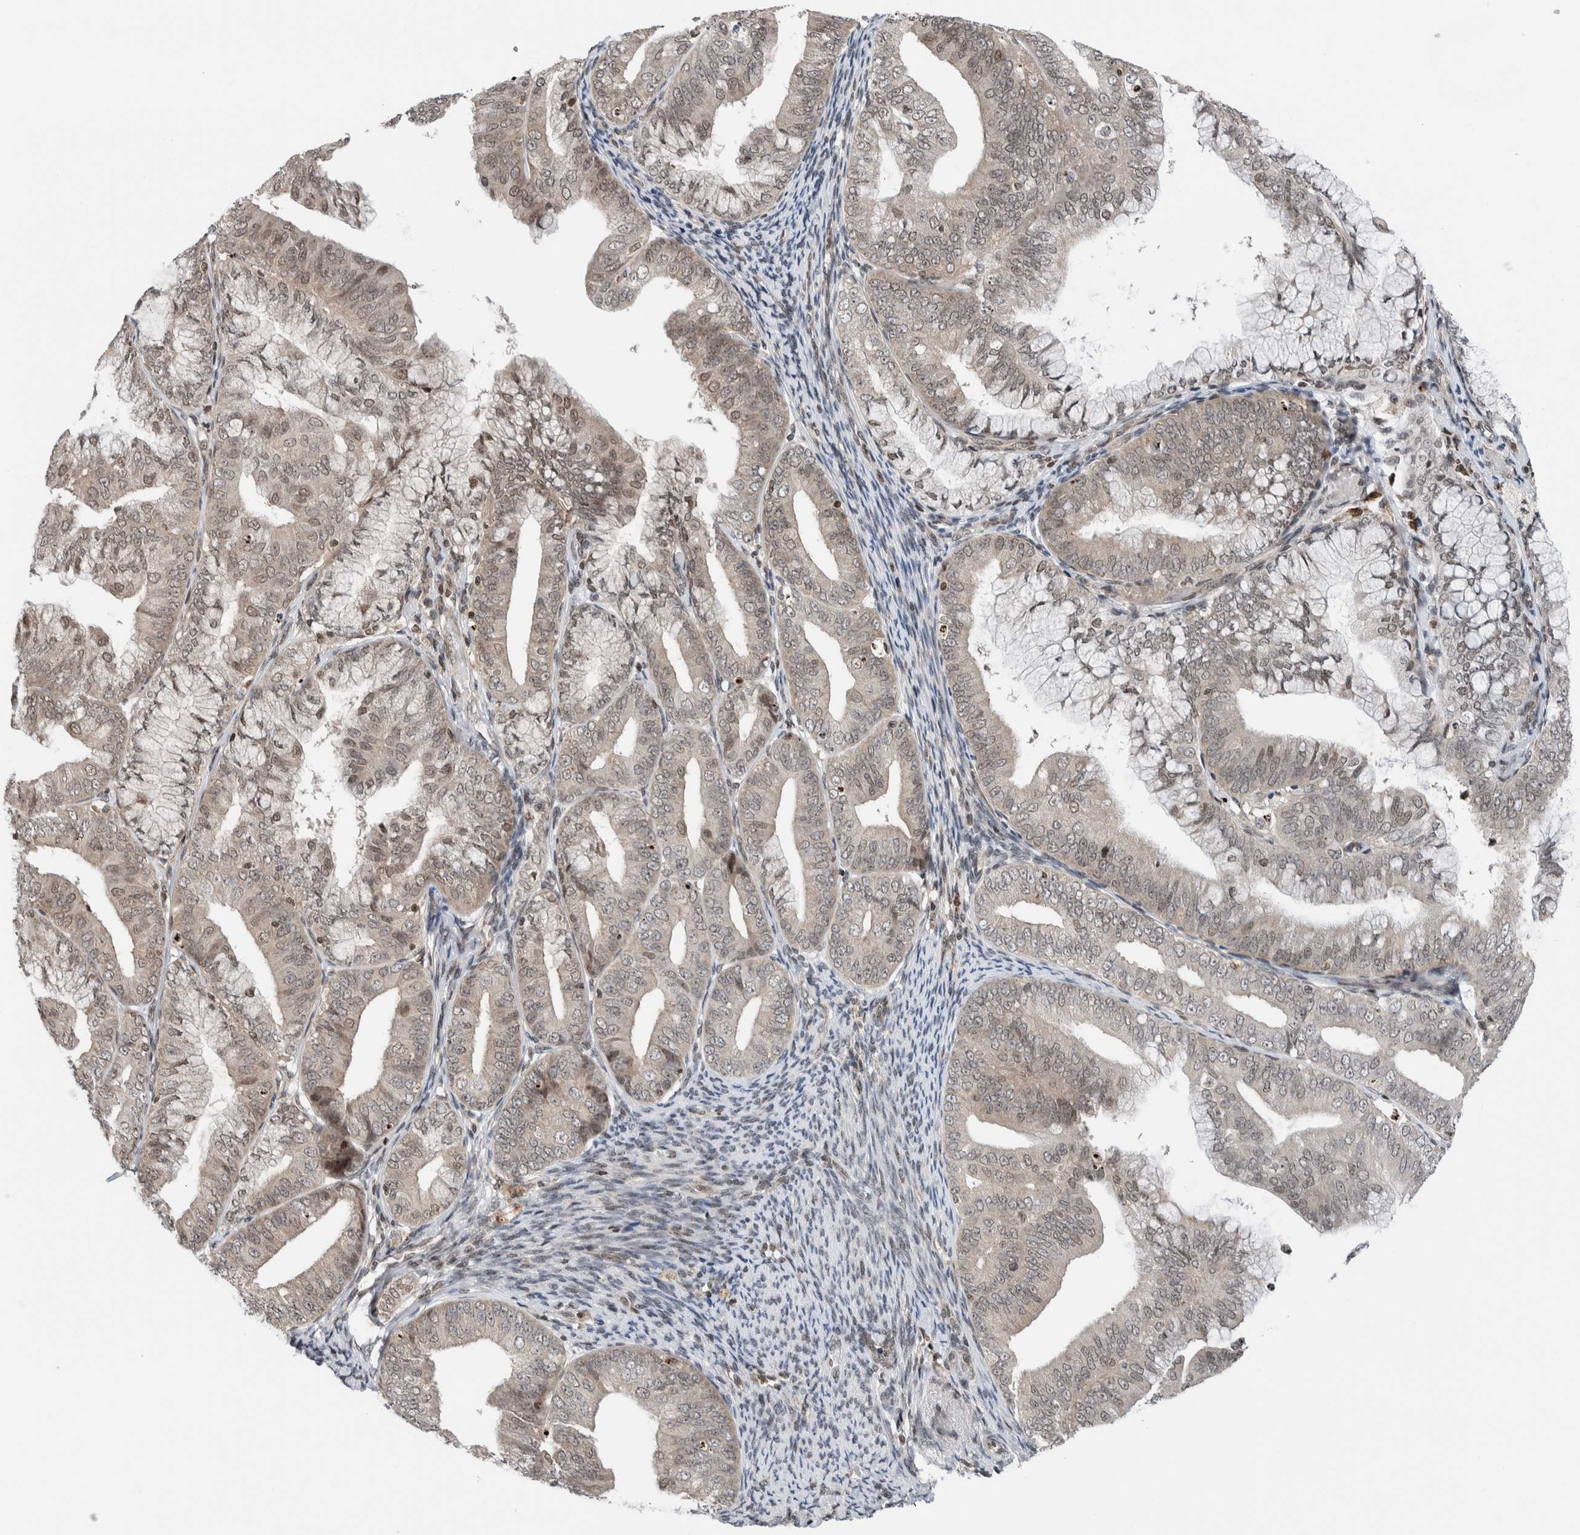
{"staining": {"intensity": "moderate", "quantity": "25%-75%", "location": "cytoplasmic/membranous,nuclear"}, "tissue": "endometrial cancer", "cell_type": "Tumor cells", "image_type": "cancer", "snomed": [{"axis": "morphology", "description": "Adenocarcinoma, NOS"}, {"axis": "topography", "description": "Endometrium"}], "caption": "A high-resolution micrograph shows immunohistochemistry staining of endometrial adenocarcinoma, which exhibits moderate cytoplasmic/membranous and nuclear expression in about 25%-75% of tumor cells. (DAB IHC with brightfield microscopy, high magnification).", "gene": "NPLOC4", "patient": {"sex": "female", "age": 63}}